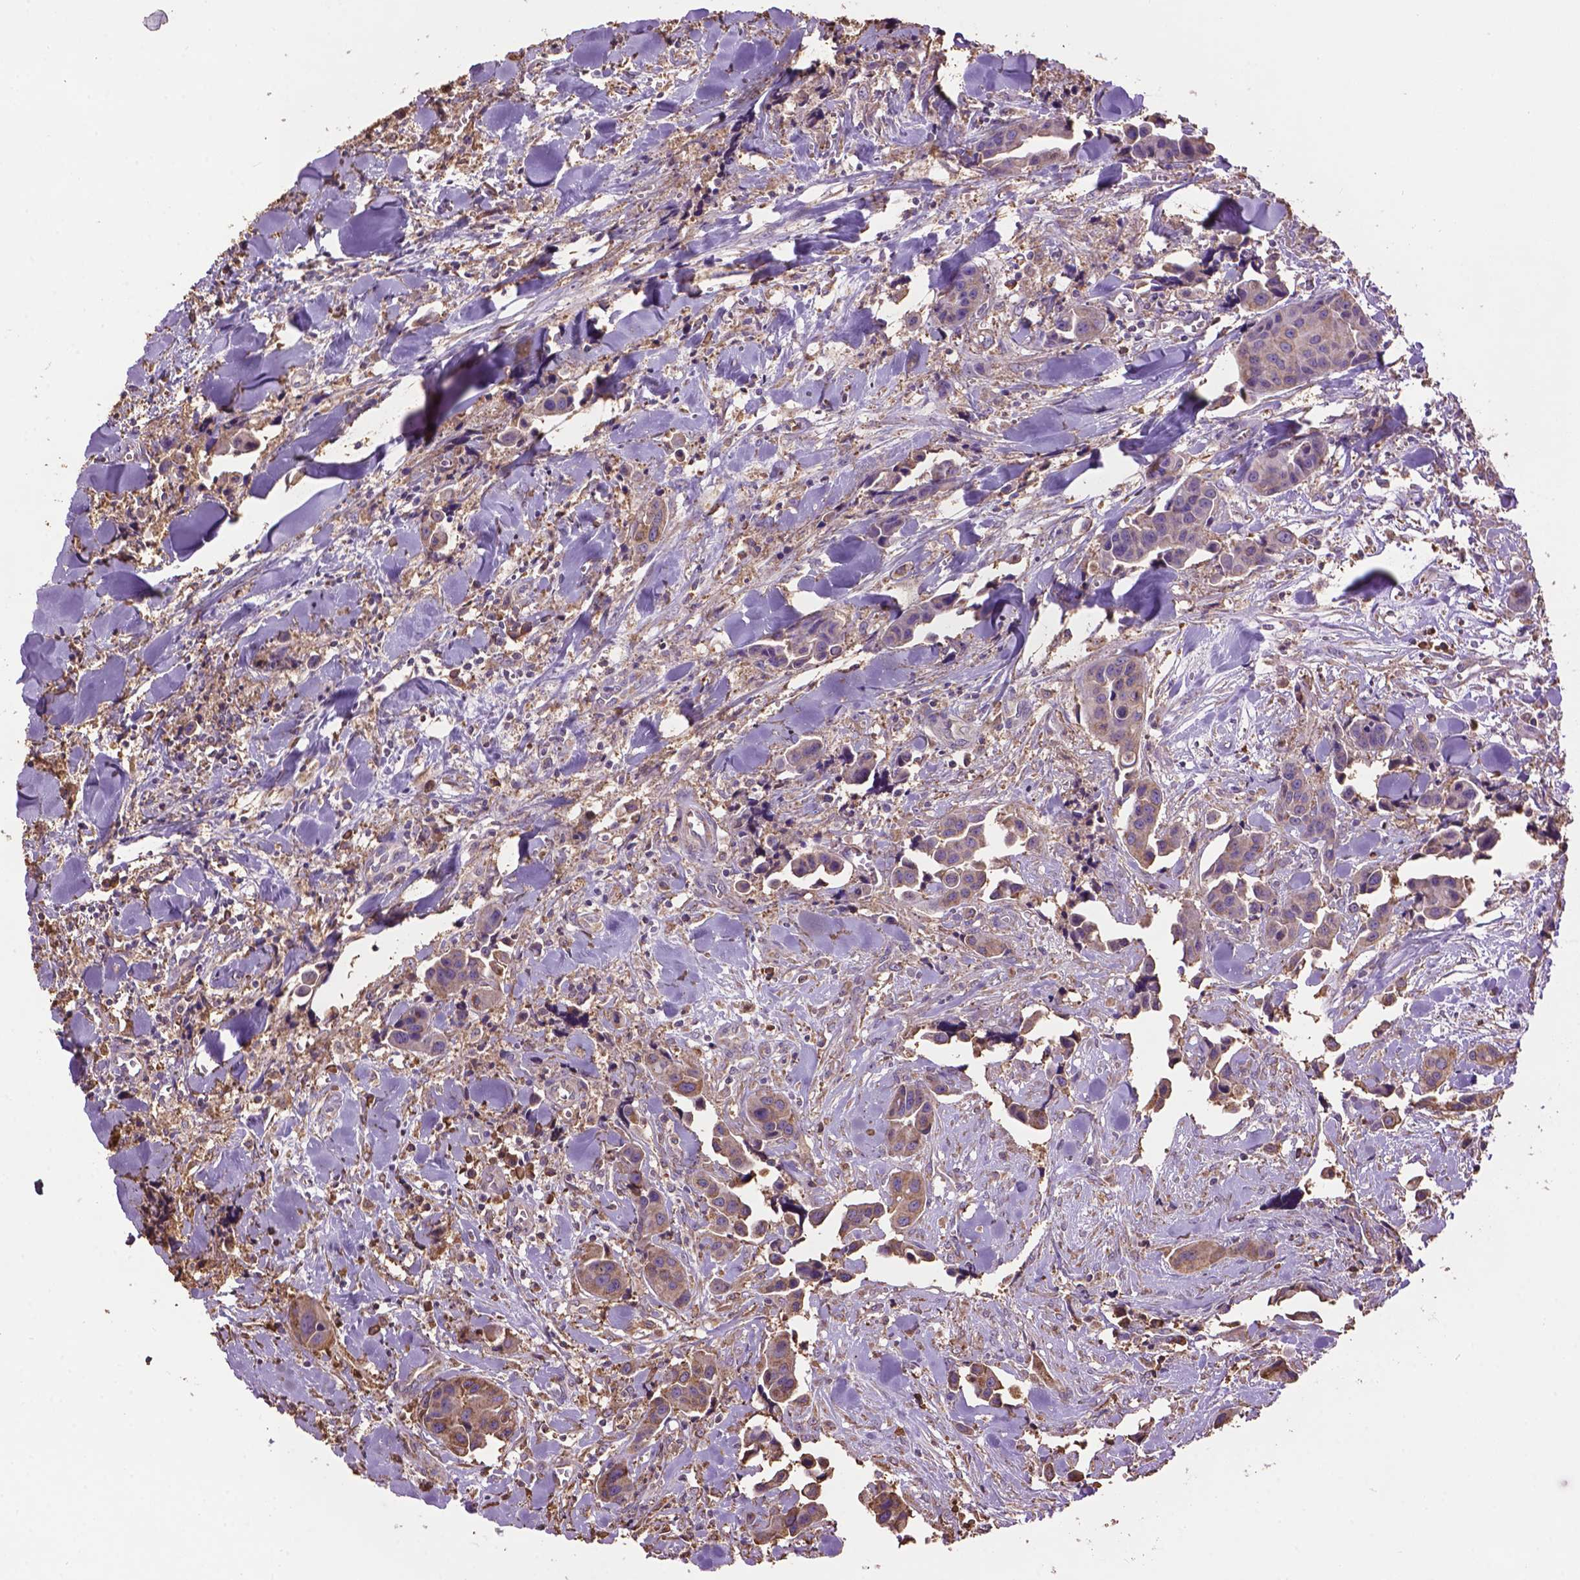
{"staining": {"intensity": "moderate", "quantity": ">75%", "location": "cytoplasmic/membranous"}, "tissue": "head and neck cancer", "cell_type": "Tumor cells", "image_type": "cancer", "snomed": [{"axis": "morphology", "description": "Adenocarcinoma, NOS"}, {"axis": "topography", "description": "Head-Neck"}], "caption": "Brown immunohistochemical staining in head and neck adenocarcinoma displays moderate cytoplasmic/membranous positivity in approximately >75% of tumor cells. (IHC, brightfield microscopy, high magnification).", "gene": "PPP2R5E", "patient": {"sex": "male", "age": 76}}